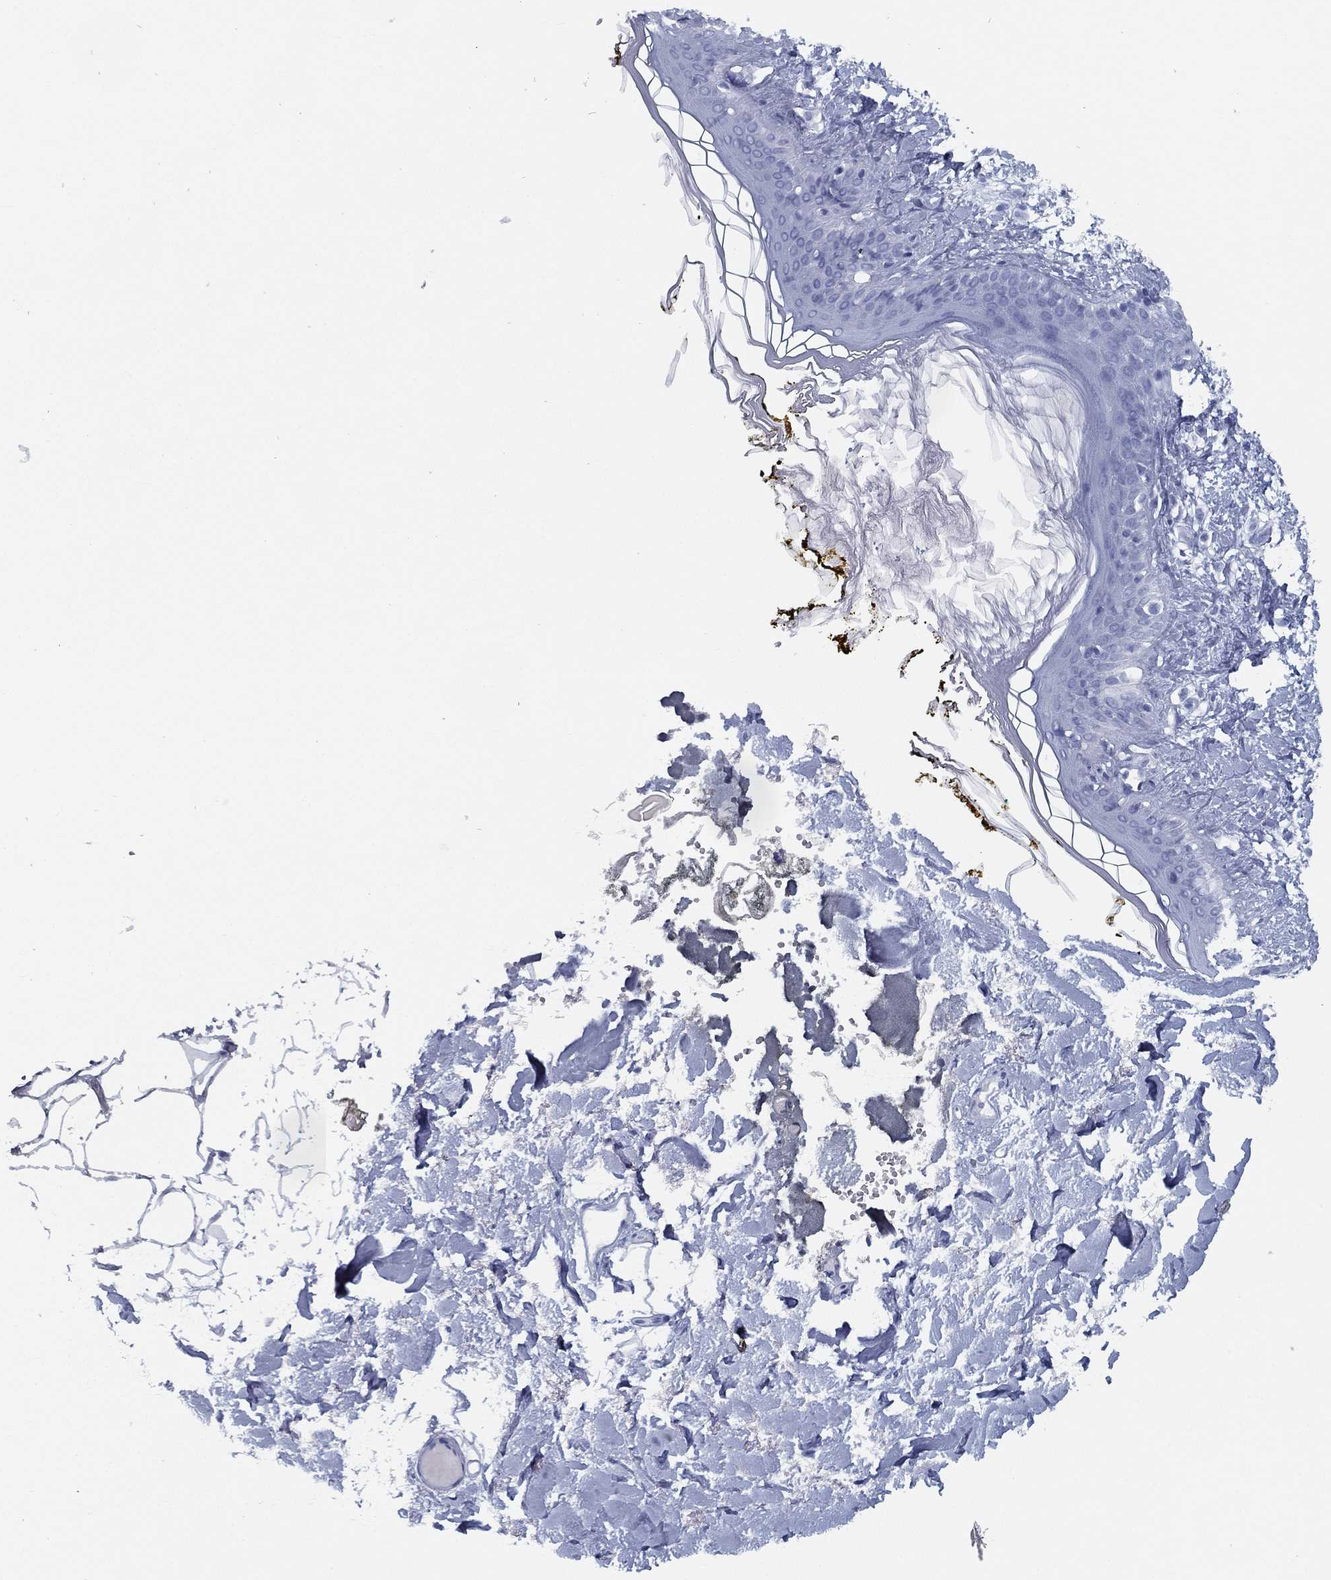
{"staining": {"intensity": "negative", "quantity": "none", "location": "none"}, "tissue": "skin", "cell_type": "Fibroblasts", "image_type": "normal", "snomed": [{"axis": "morphology", "description": "Normal tissue, NOS"}, {"axis": "topography", "description": "Skin"}], "caption": "Immunohistochemistry (IHC) histopathology image of normal skin: human skin stained with DAB (3,3'-diaminobenzidine) exhibits no significant protein positivity in fibroblasts.", "gene": "TMEM252", "patient": {"sex": "female", "age": 34}}